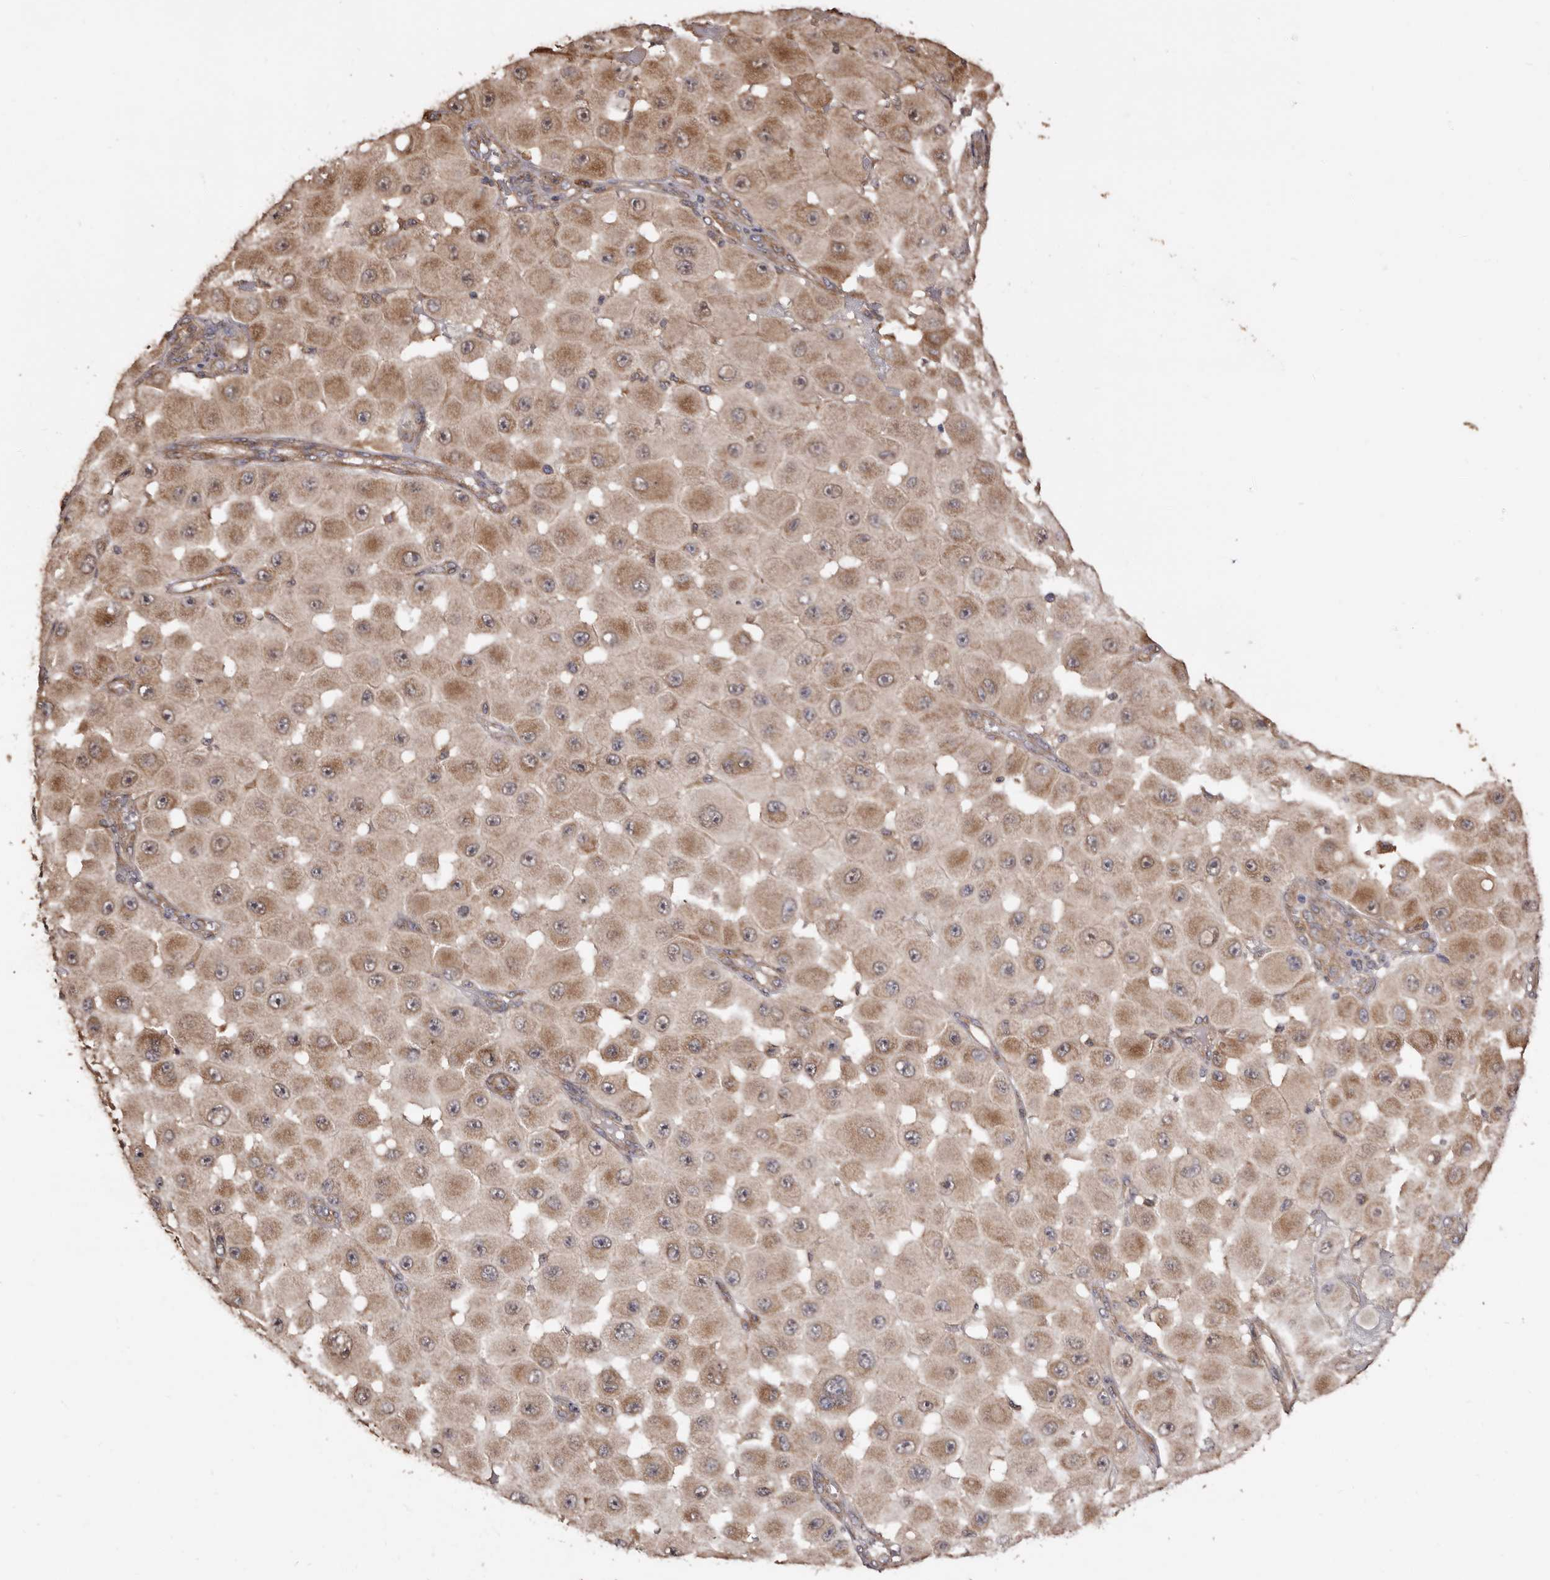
{"staining": {"intensity": "weak", "quantity": ">75%", "location": "cytoplasmic/membranous"}, "tissue": "melanoma", "cell_type": "Tumor cells", "image_type": "cancer", "snomed": [{"axis": "morphology", "description": "Malignant melanoma, NOS"}, {"axis": "topography", "description": "Skin"}], "caption": "Immunohistochemical staining of melanoma exhibits low levels of weak cytoplasmic/membranous expression in approximately >75% of tumor cells. The staining is performed using DAB brown chromogen to label protein expression. The nuclei are counter-stained blue using hematoxylin.", "gene": "COQ8B", "patient": {"sex": "female", "age": 81}}